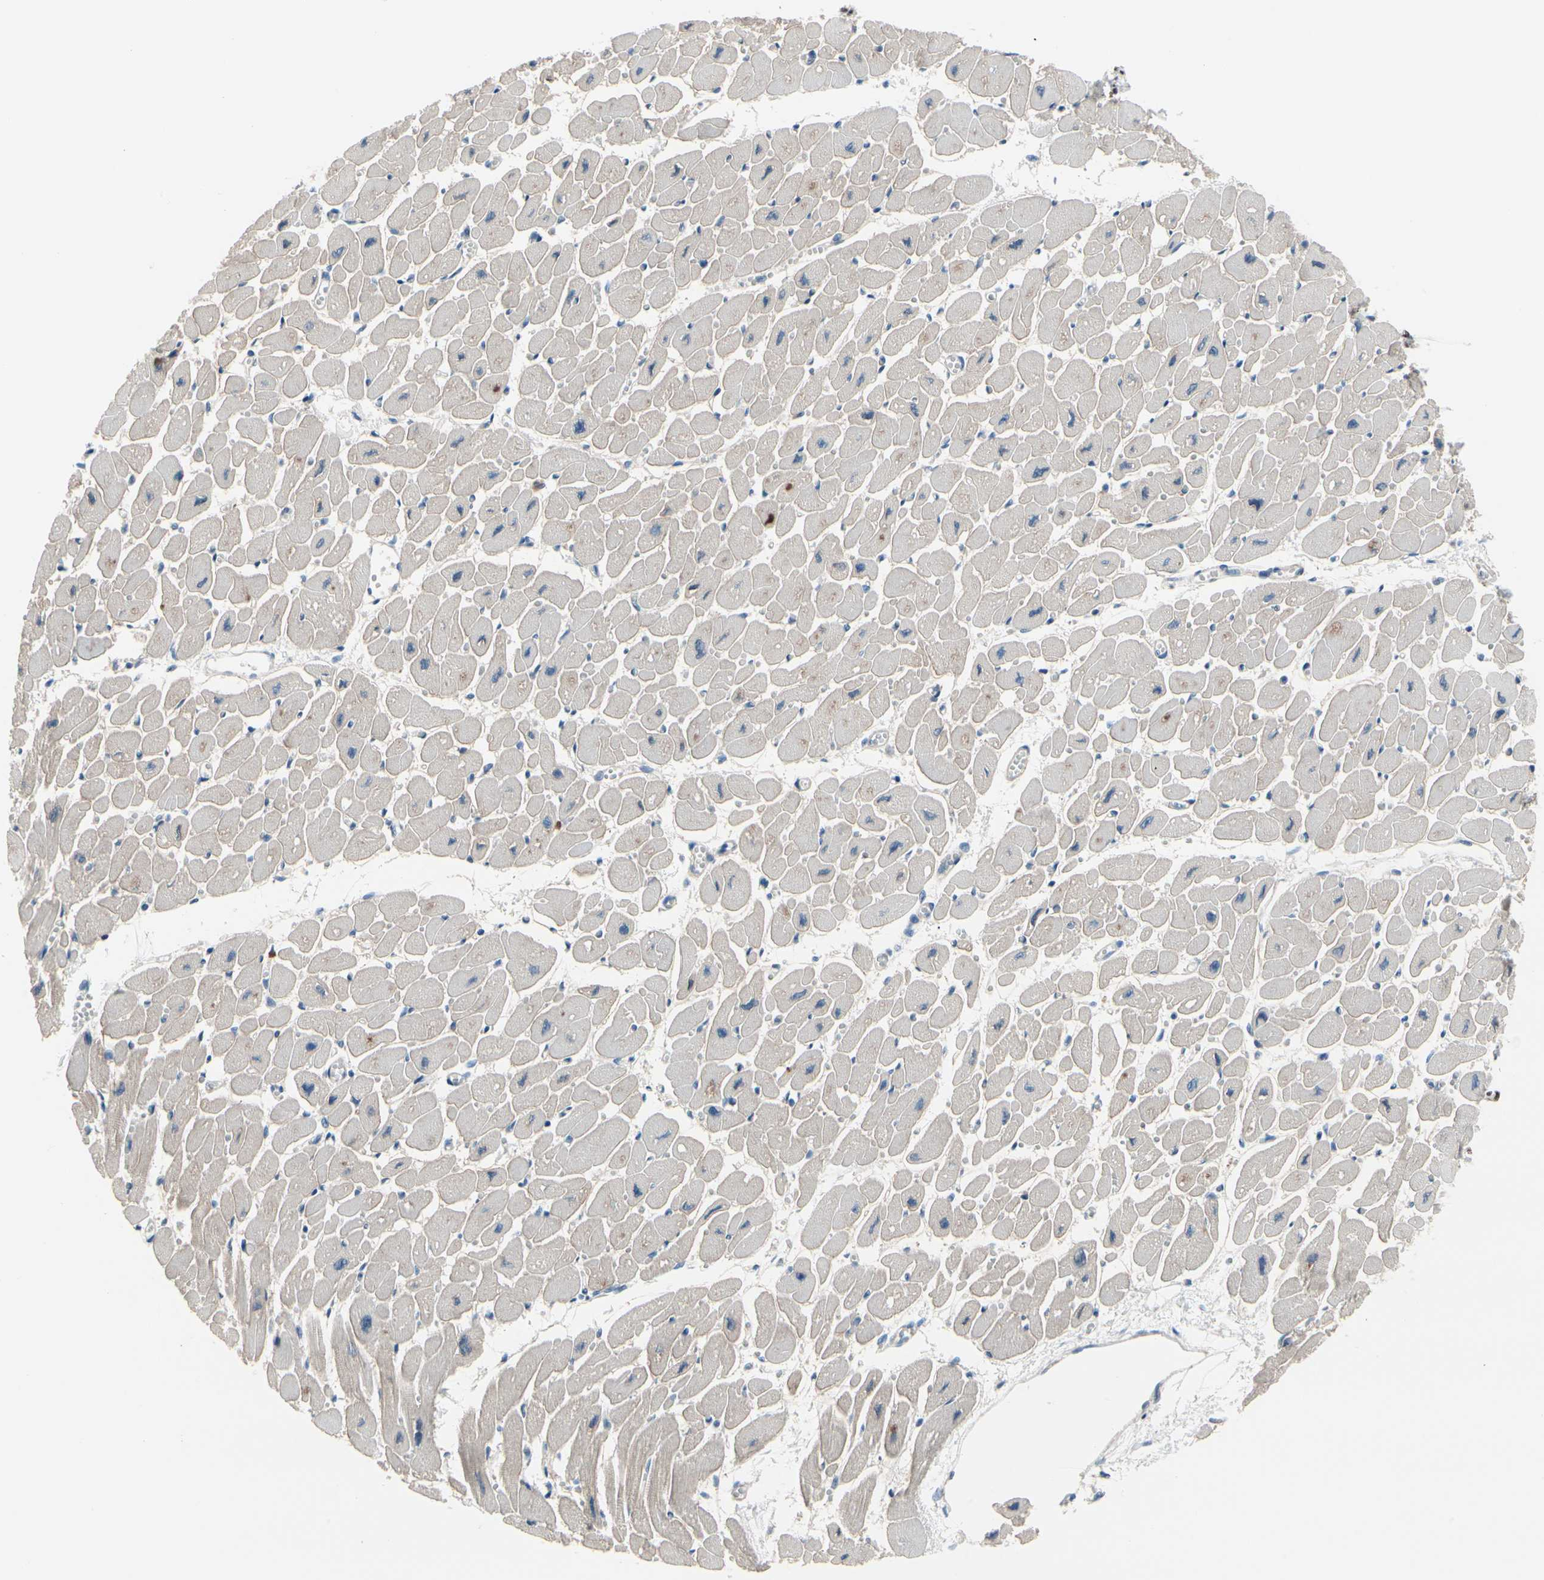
{"staining": {"intensity": "weak", "quantity": "<25%", "location": "cytoplasmic/membranous"}, "tissue": "heart muscle", "cell_type": "Cardiomyocytes", "image_type": "normal", "snomed": [{"axis": "morphology", "description": "Normal tissue, NOS"}, {"axis": "topography", "description": "Heart"}], "caption": "Immunohistochemistry (IHC) micrograph of unremarkable heart muscle: human heart muscle stained with DAB (3,3'-diaminobenzidine) demonstrates no significant protein expression in cardiomyocytes. The staining was performed using DAB (3,3'-diaminobenzidine) to visualize the protein expression in brown, while the nuclei were stained in blue with hematoxylin (Magnification: 20x).", "gene": "PGR", "patient": {"sex": "female", "age": 54}}